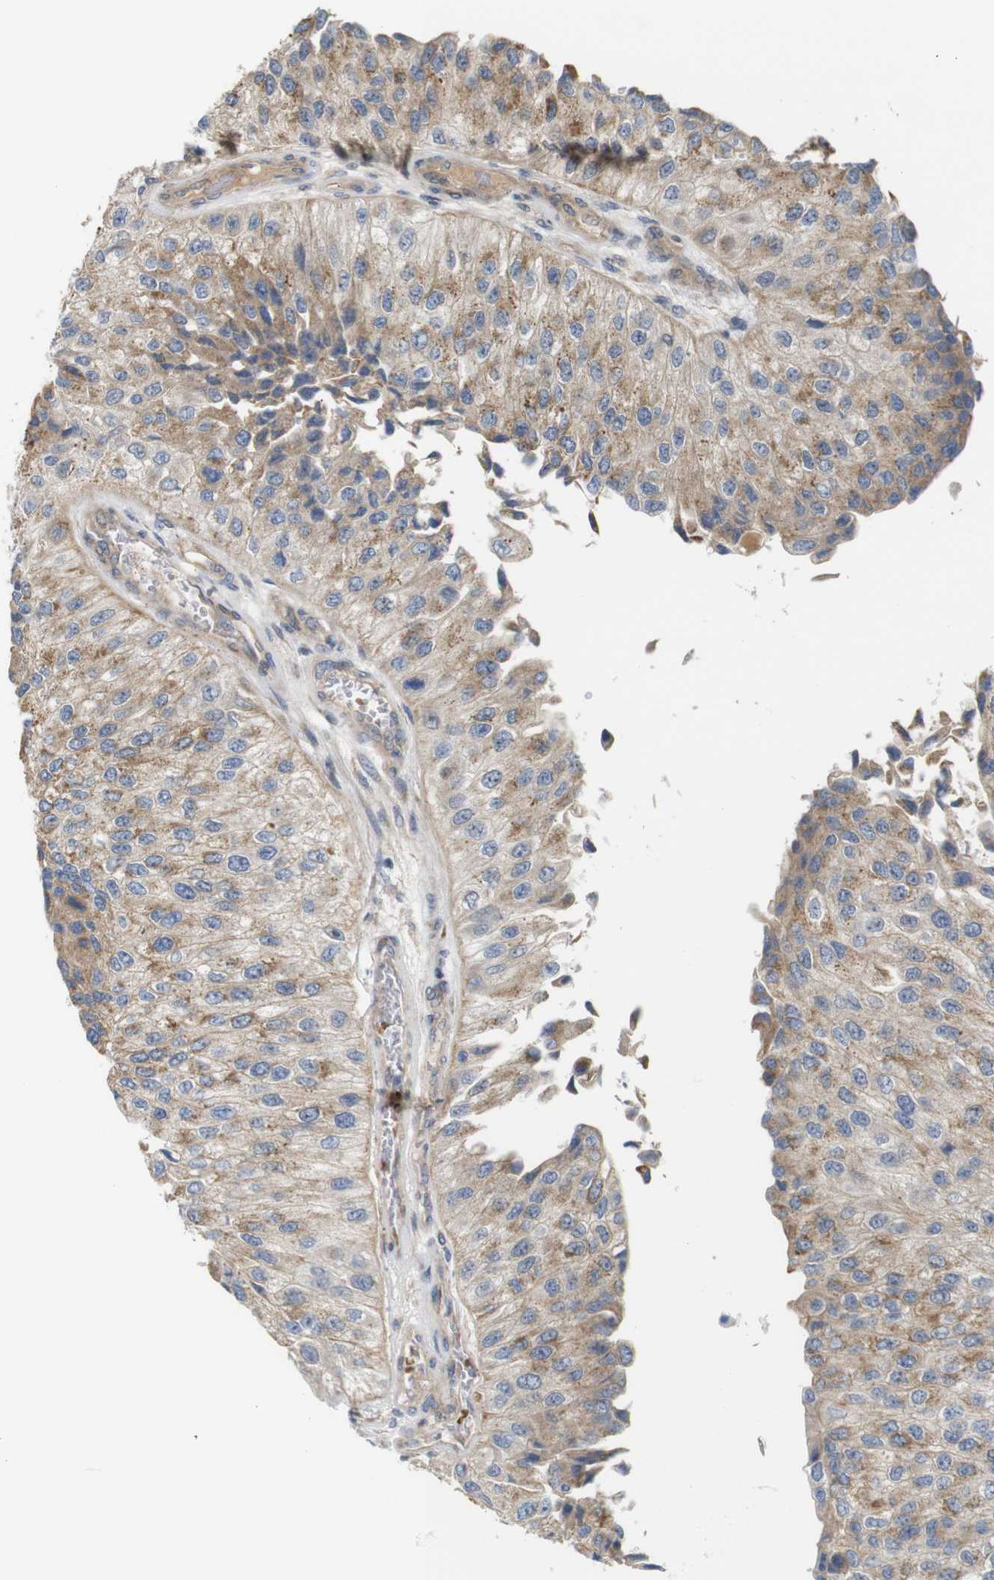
{"staining": {"intensity": "moderate", "quantity": ">75%", "location": "cytoplasmic/membranous"}, "tissue": "urothelial cancer", "cell_type": "Tumor cells", "image_type": "cancer", "snomed": [{"axis": "morphology", "description": "Urothelial carcinoma, High grade"}, {"axis": "topography", "description": "Kidney"}, {"axis": "topography", "description": "Urinary bladder"}], "caption": "Immunohistochemical staining of urothelial cancer demonstrates moderate cytoplasmic/membranous protein positivity in about >75% of tumor cells.", "gene": "RPTOR", "patient": {"sex": "male", "age": 77}}